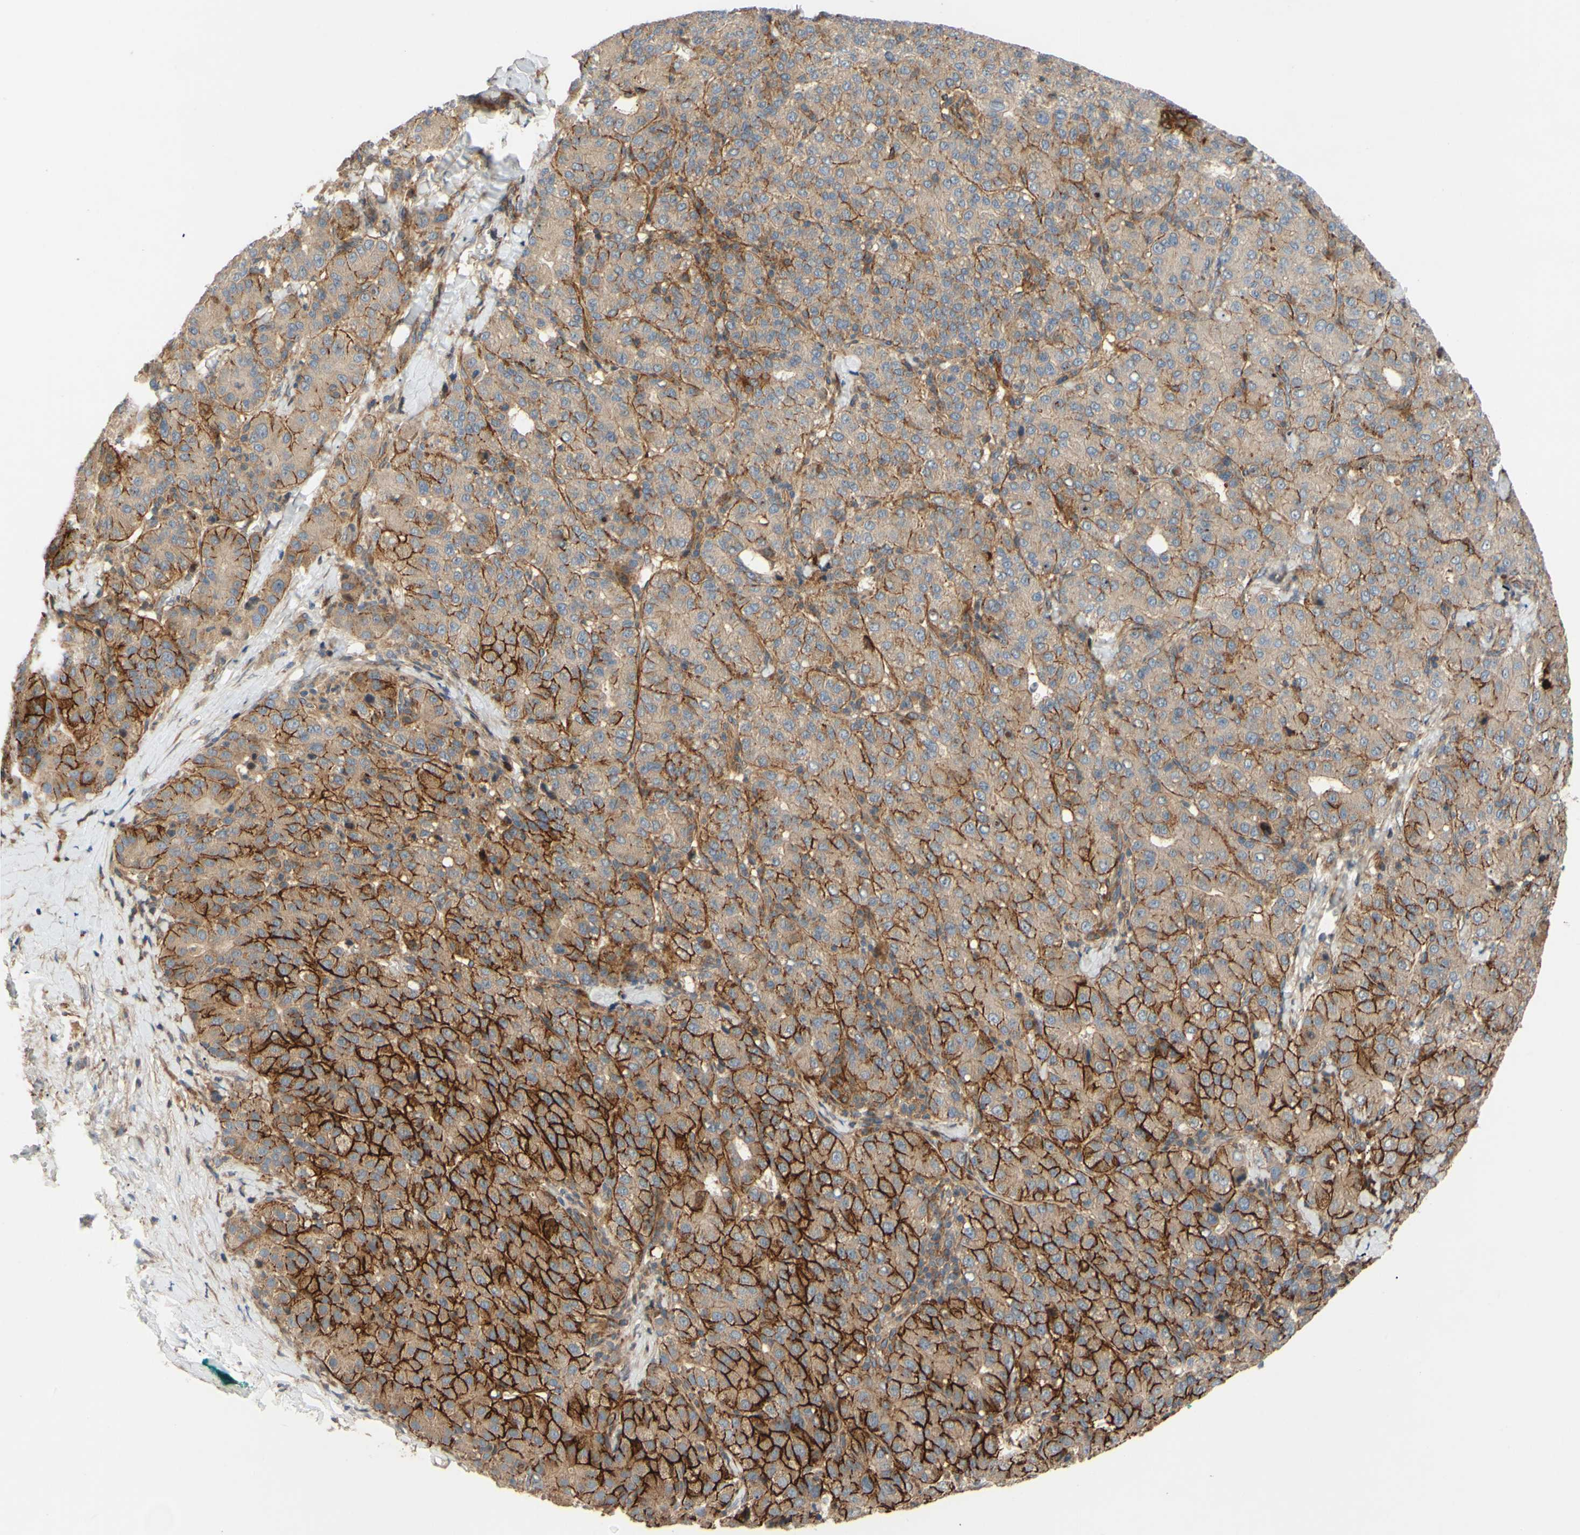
{"staining": {"intensity": "strong", "quantity": ">75%", "location": "cytoplasmic/membranous"}, "tissue": "liver cancer", "cell_type": "Tumor cells", "image_type": "cancer", "snomed": [{"axis": "morphology", "description": "Carcinoma, Hepatocellular, NOS"}, {"axis": "topography", "description": "Liver"}], "caption": "Strong cytoplasmic/membranous protein staining is appreciated in about >75% of tumor cells in liver cancer.", "gene": "SPTLC1", "patient": {"sex": "male", "age": 65}}